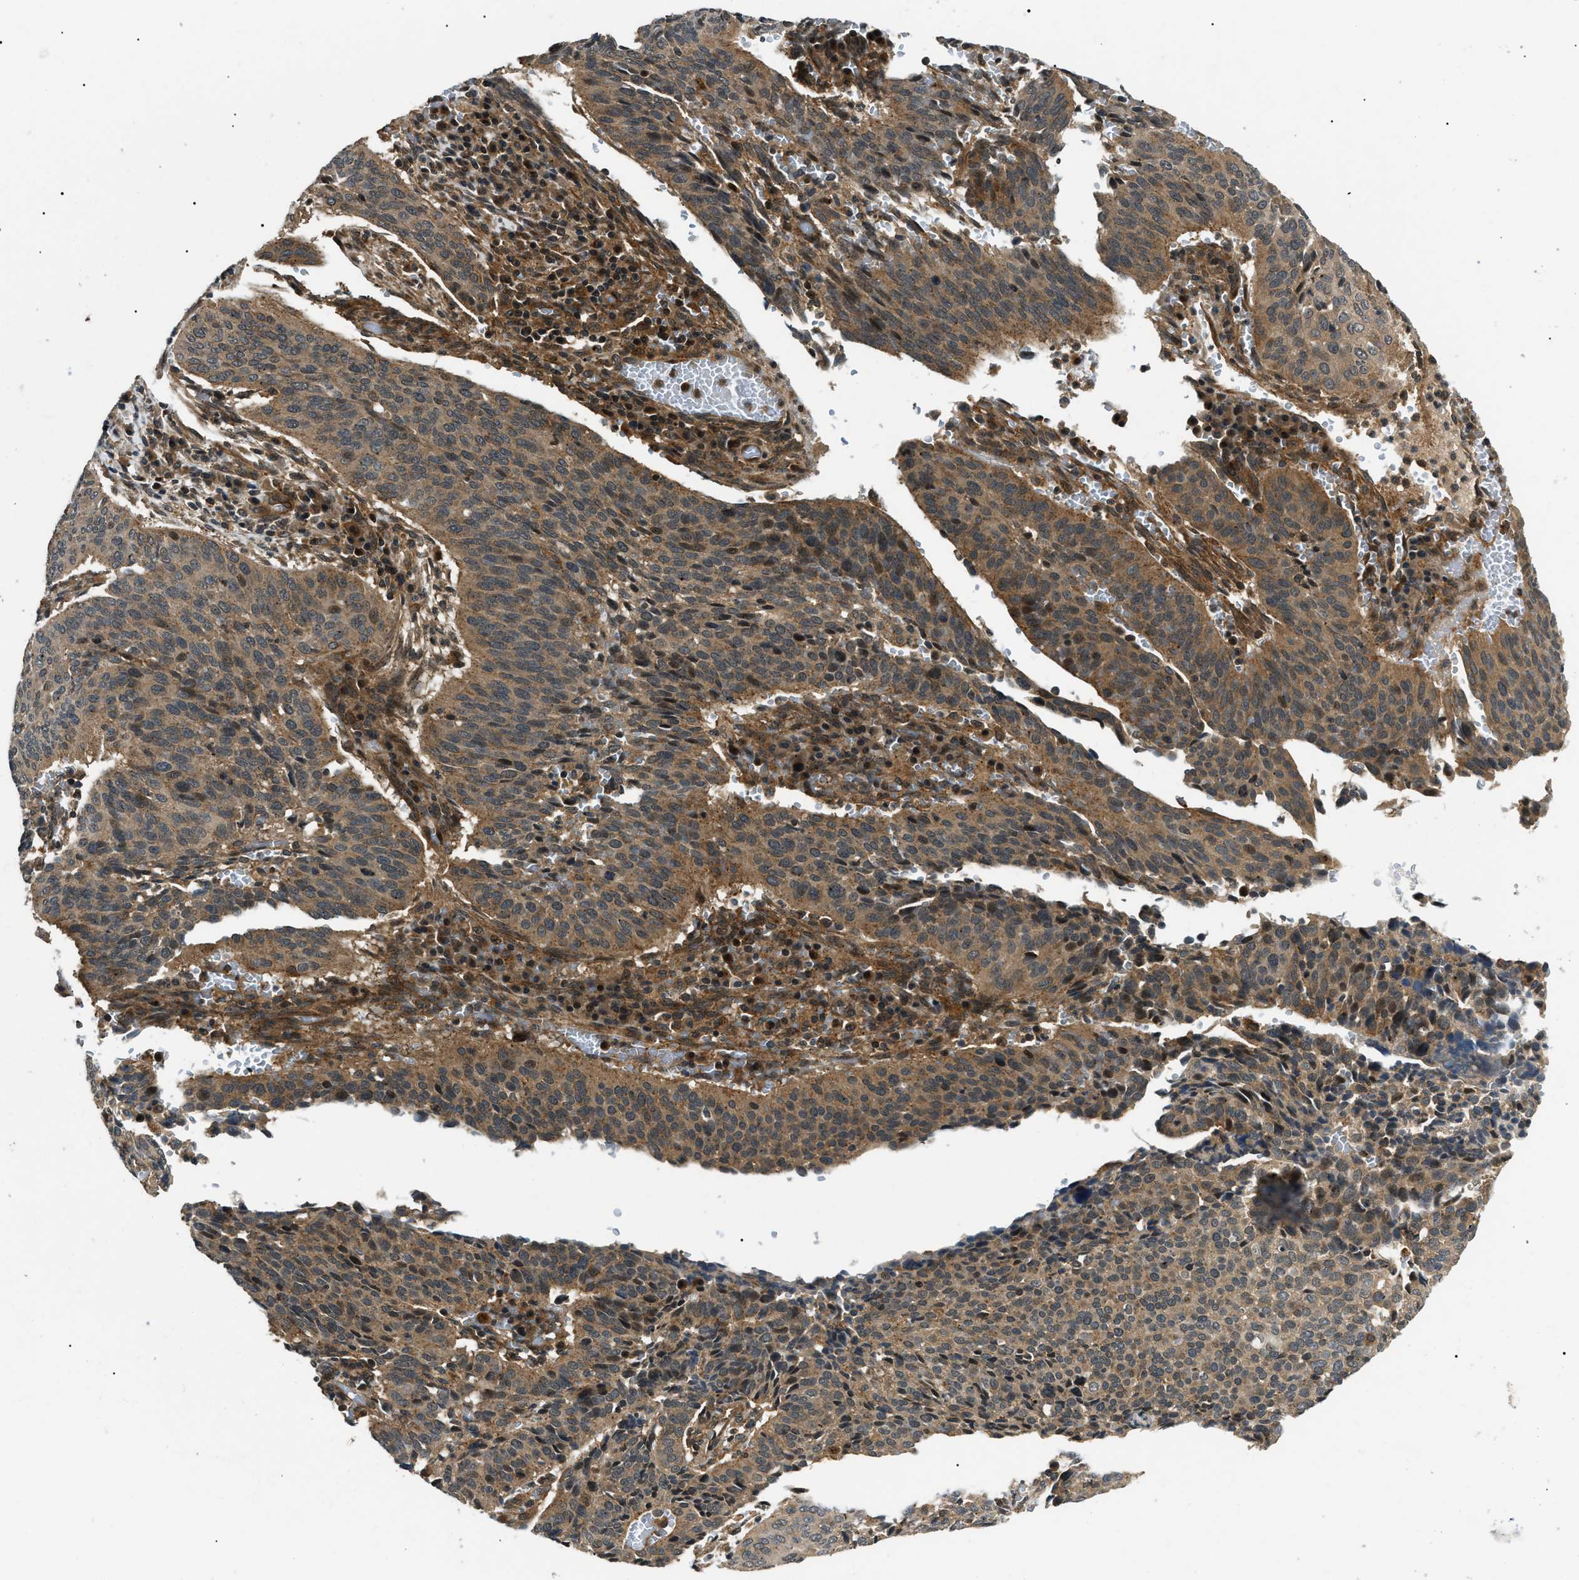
{"staining": {"intensity": "moderate", "quantity": ">75%", "location": "cytoplasmic/membranous"}, "tissue": "cervical cancer", "cell_type": "Tumor cells", "image_type": "cancer", "snomed": [{"axis": "morphology", "description": "Normal tissue, NOS"}, {"axis": "morphology", "description": "Squamous cell carcinoma, NOS"}, {"axis": "topography", "description": "Cervix"}], "caption": "Tumor cells show medium levels of moderate cytoplasmic/membranous expression in about >75% of cells in human squamous cell carcinoma (cervical). (brown staining indicates protein expression, while blue staining denotes nuclei).", "gene": "ATP6AP1", "patient": {"sex": "female", "age": 39}}